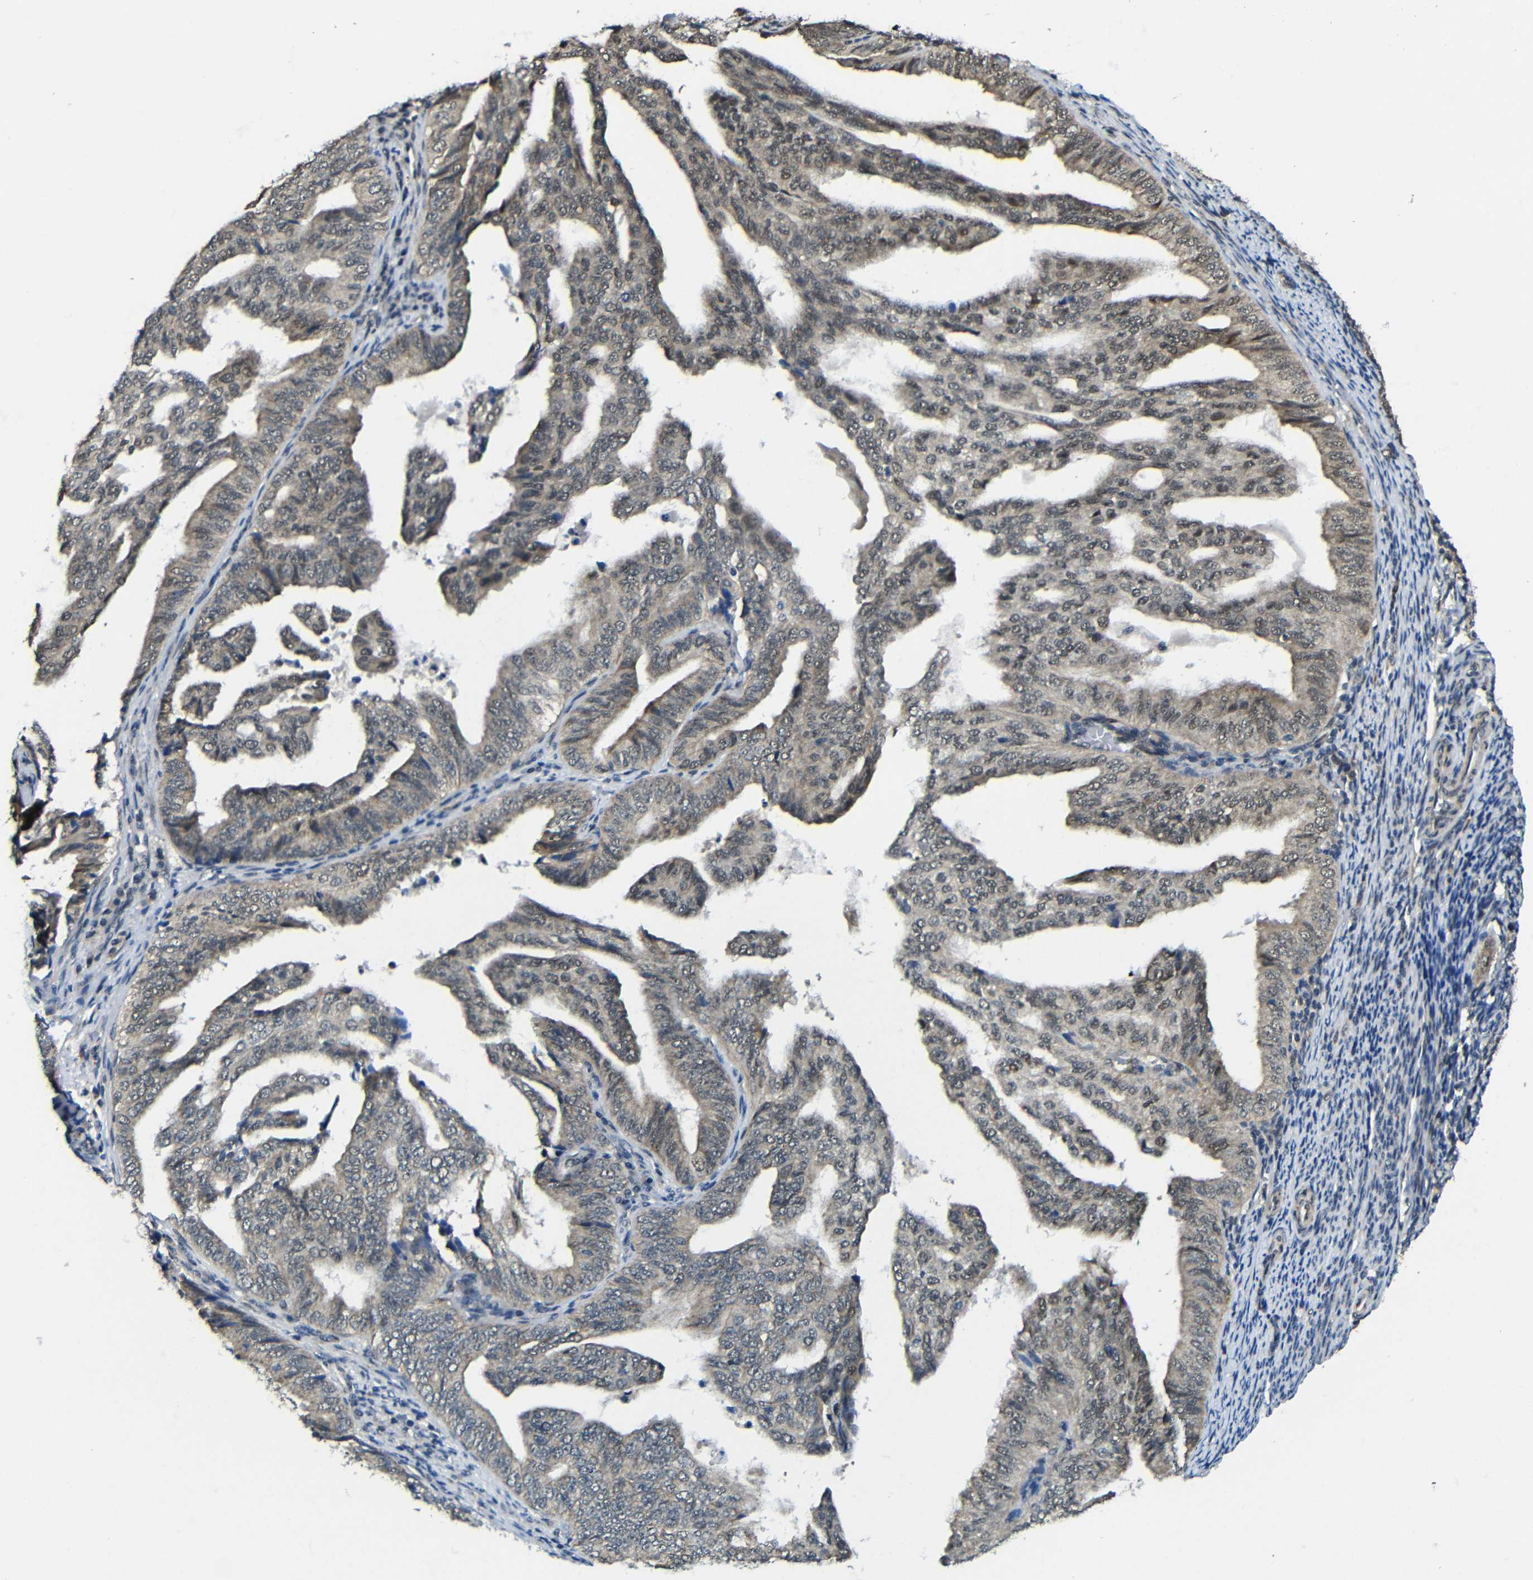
{"staining": {"intensity": "weak", "quantity": ">75%", "location": "cytoplasmic/membranous"}, "tissue": "endometrial cancer", "cell_type": "Tumor cells", "image_type": "cancer", "snomed": [{"axis": "morphology", "description": "Adenocarcinoma, NOS"}, {"axis": "topography", "description": "Endometrium"}], "caption": "Adenocarcinoma (endometrial) stained with DAB (3,3'-diaminobenzidine) IHC displays low levels of weak cytoplasmic/membranous expression in approximately >75% of tumor cells.", "gene": "FAM172A", "patient": {"sex": "female", "age": 58}}